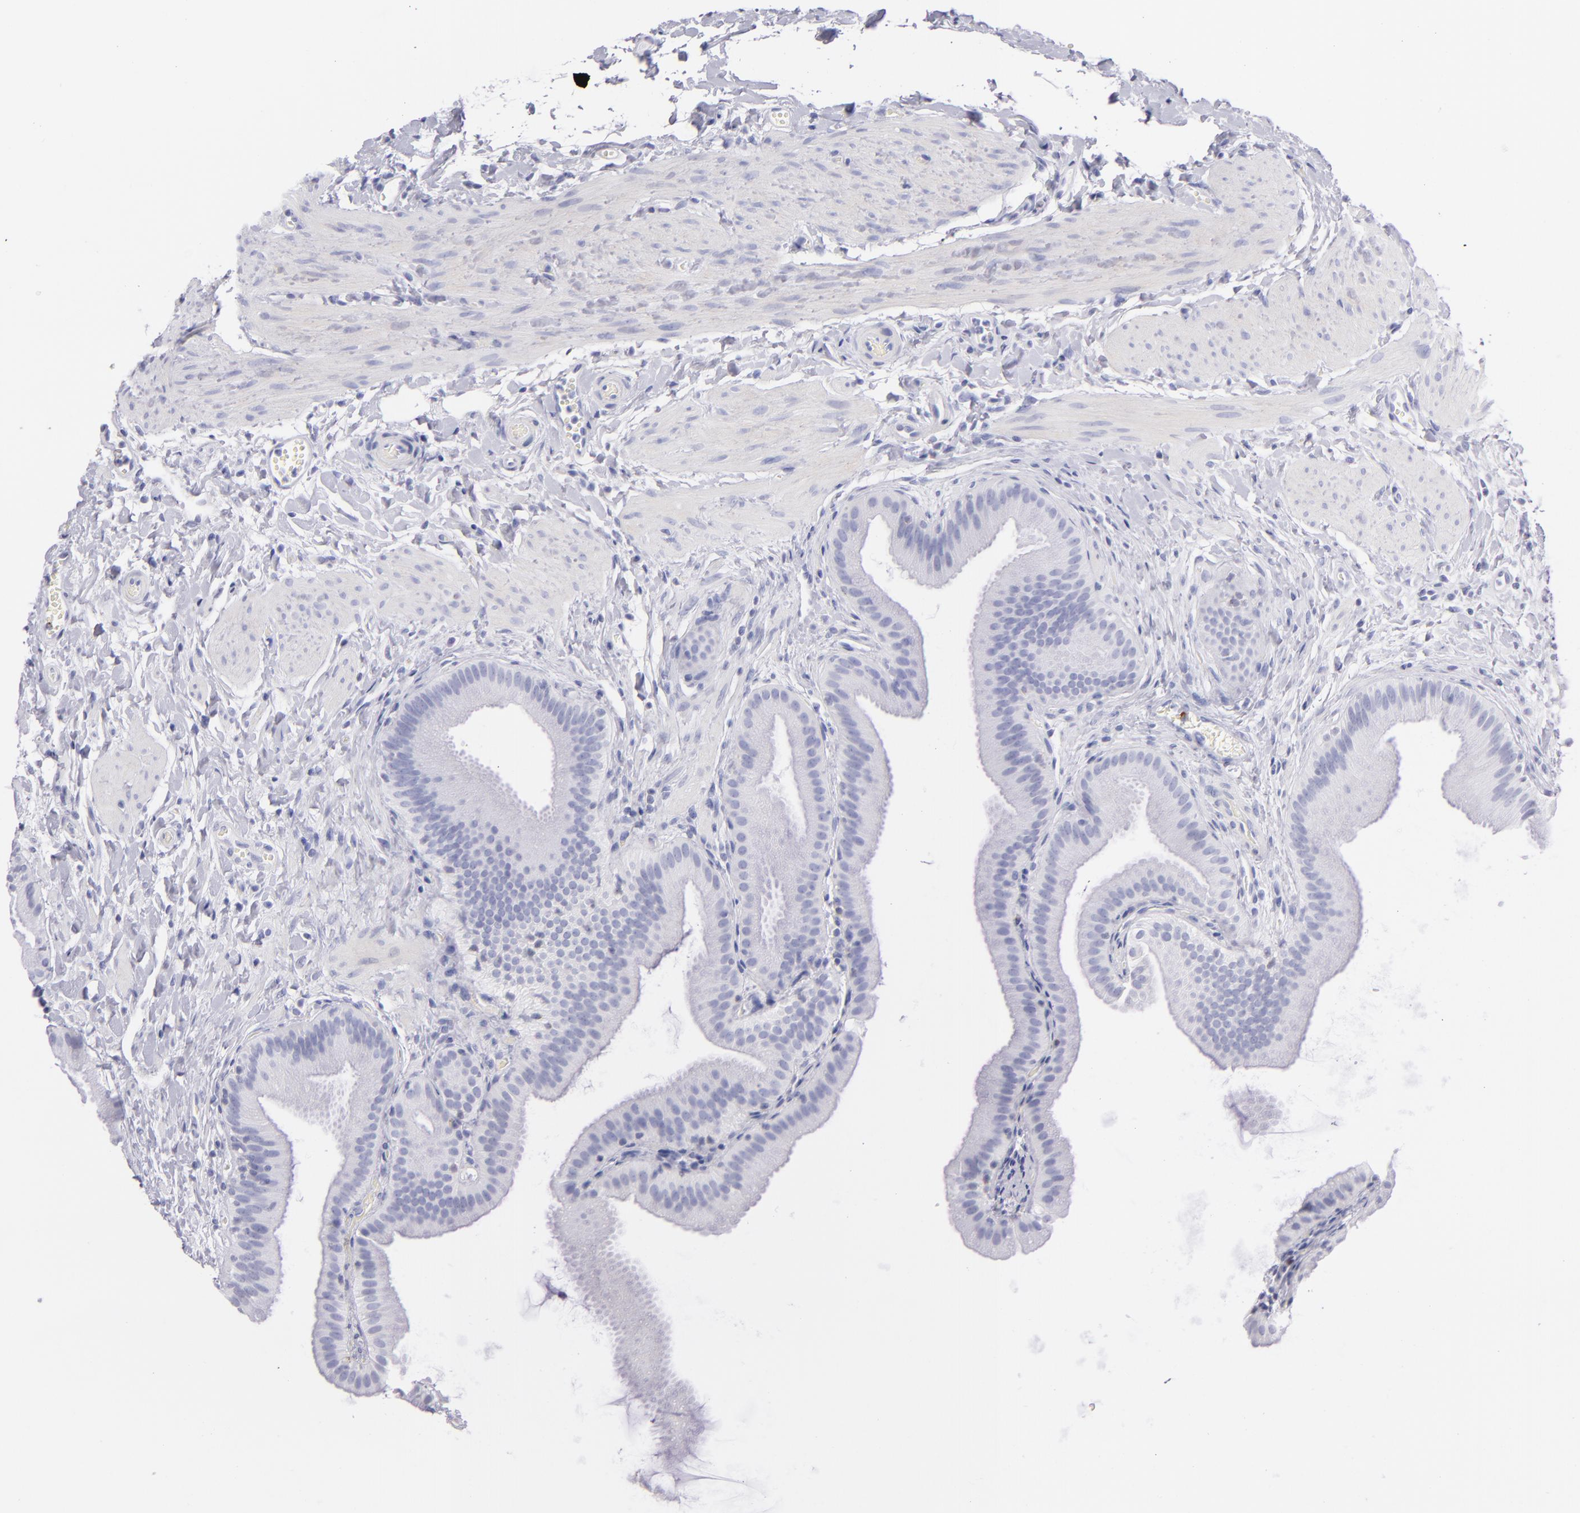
{"staining": {"intensity": "negative", "quantity": "none", "location": "none"}, "tissue": "gallbladder", "cell_type": "Glandular cells", "image_type": "normal", "snomed": [{"axis": "morphology", "description": "Normal tissue, NOS"}, {"axis": "topography", "description": "Gallbladder"}], "caption": "Immunohistochemistry (IHC) of normal human gallbladder reveals no staining in glandular cells. The staining was performed using DAB (3,3'-diaminobenzidine) to visualize the protein expression in brown, while the nuclei were stained in blue with hematoxylin (Magnification: 20x).", "gene": "PRF1", "patient": {"sex": "female", "age": 63}}